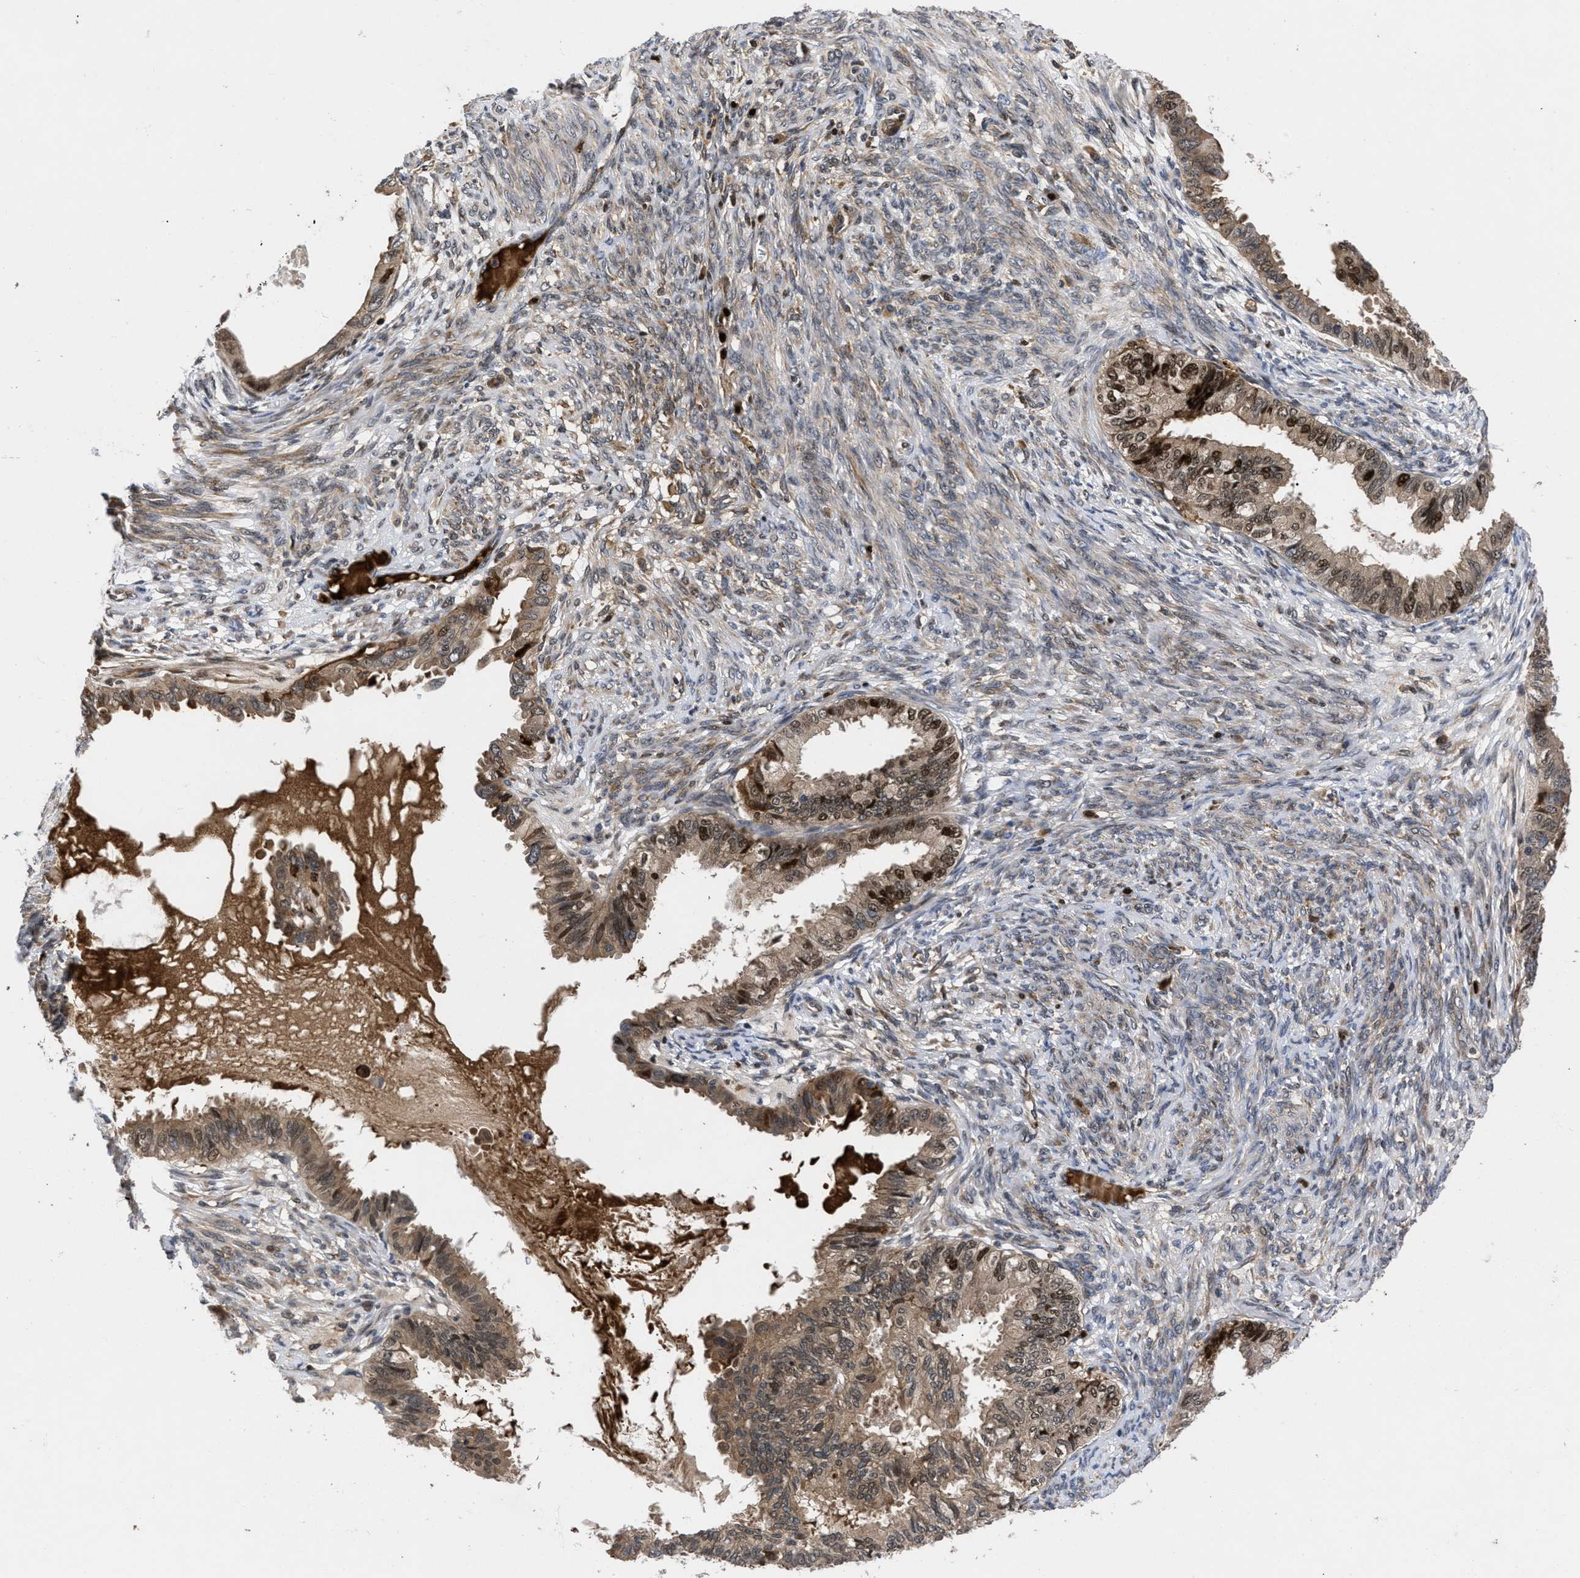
{"staining": {"intensity": "moderate", "quantity": ">75%", "location": "cytoplasmic/membranous,nuclear"}, "tissue": "cervical cancer", "cell_type": "Tumor cells", "image_type": "cancer", "snomed": [{"axis": "morphology", "description": "Normal tissue, NOS"}, {"axis": "morphology", "description": "Adenocarcinoma, NOS"}, {"axis": "topography", "description": "Cervix"}, {"axis": "topography", "description": "Endometrium"}], "caption": "Adenocarcinoma (cervical) stained with a protein marker shows moderate staining in tumor cells.", "gene": "FAM200A", "patient": {"sex": "female", "age": 86}}